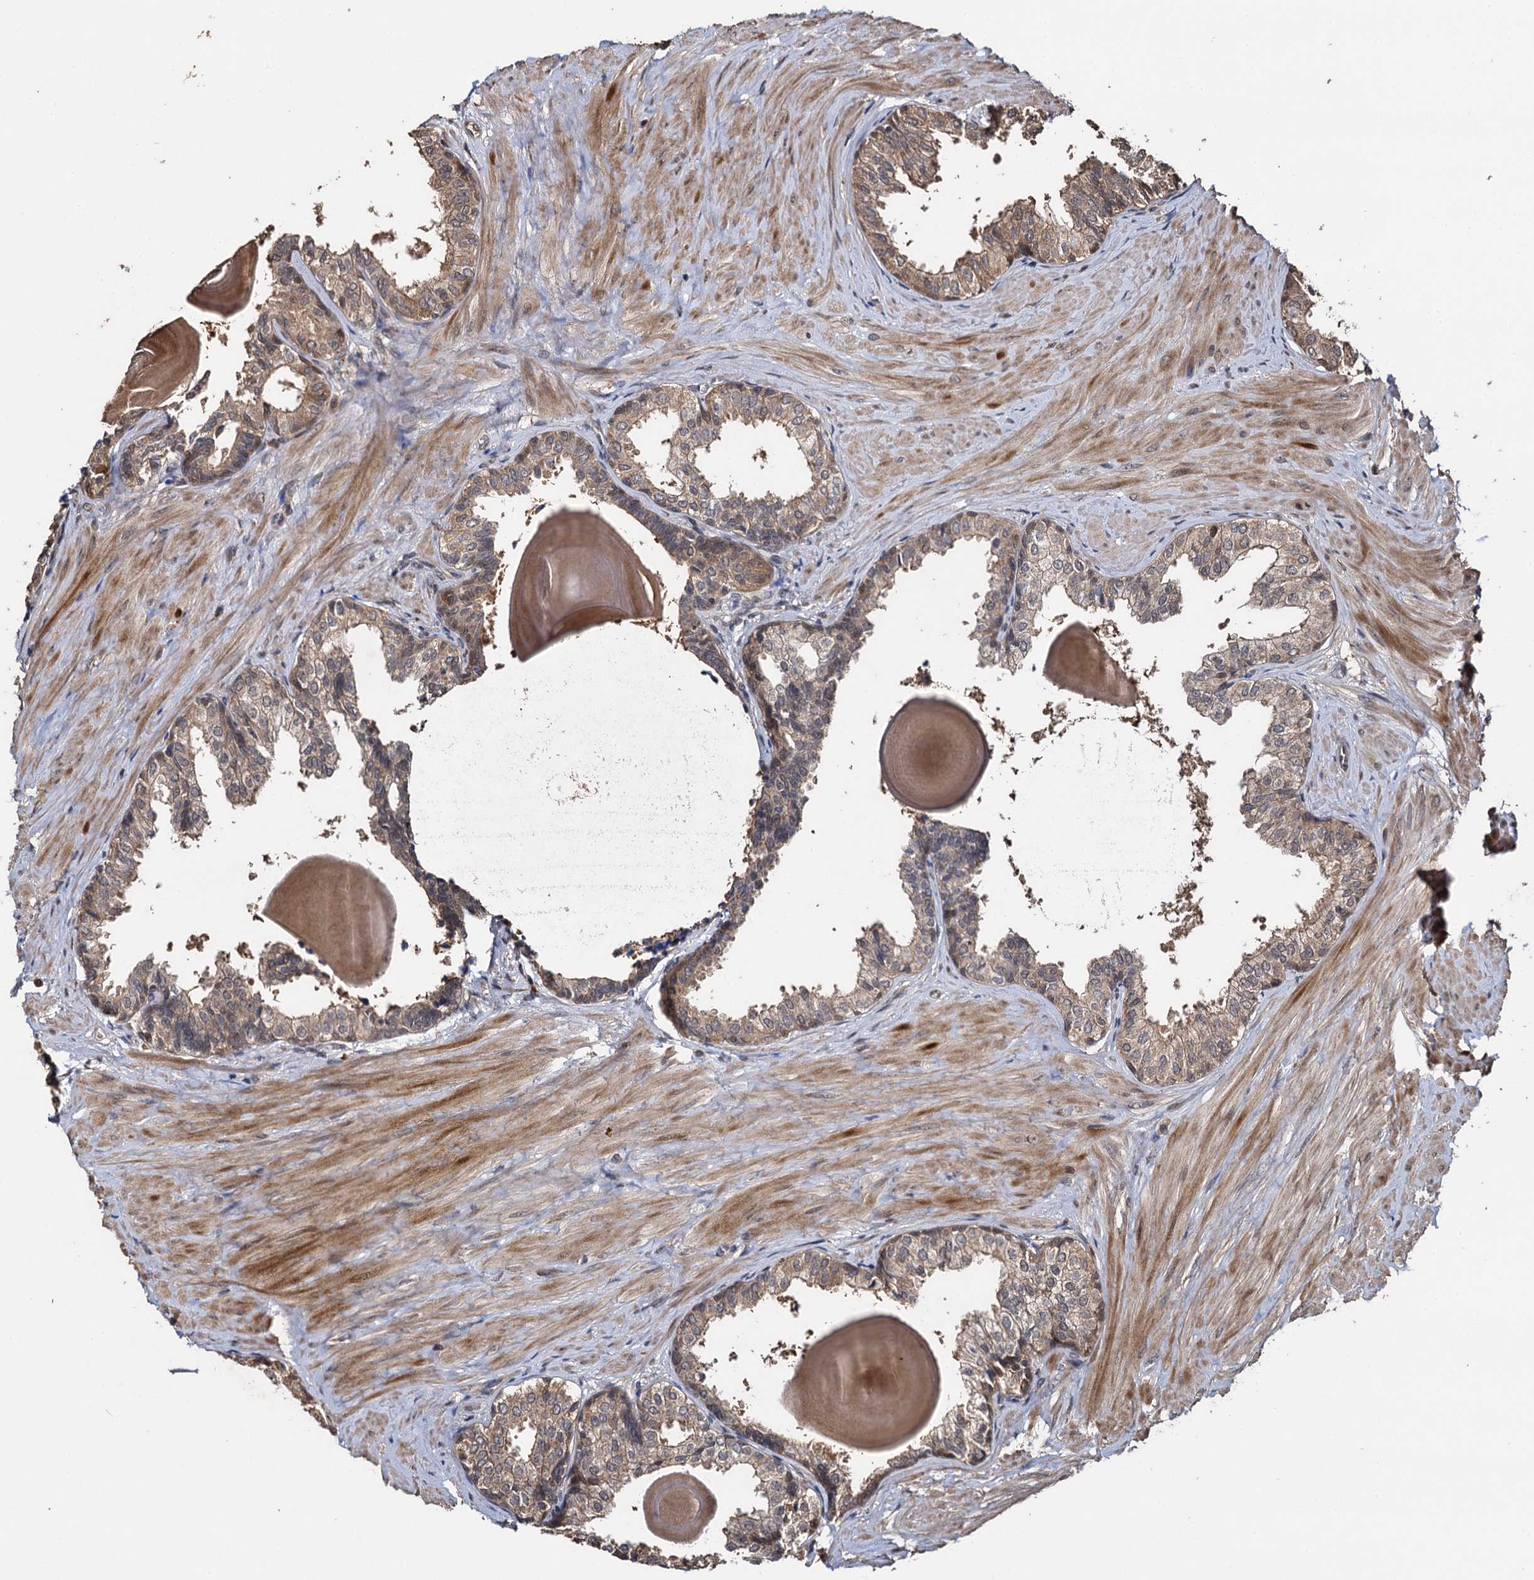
{"staining": {"intensity": "moderate", "quantity": "25%-75%", "location": "cytoplasmic/membranous"}, "tissue": "prostate", "cell_type": "Glandular cells", "image_type": "normal", "snomed": [{"axis": "morphology", "description": "Normal tissue, NOS"}, {"axis": "topography", "description": "Prostate"}], "caption": "Moderate cytoplasmic/membranous staining for a protein is appreciated in approximately 25%-75% of glandular cells of benign prostate using immunohistochemistry (IHC).", "gene": "SLC46A3", "patient": {"sex": "male", "age": 48}}